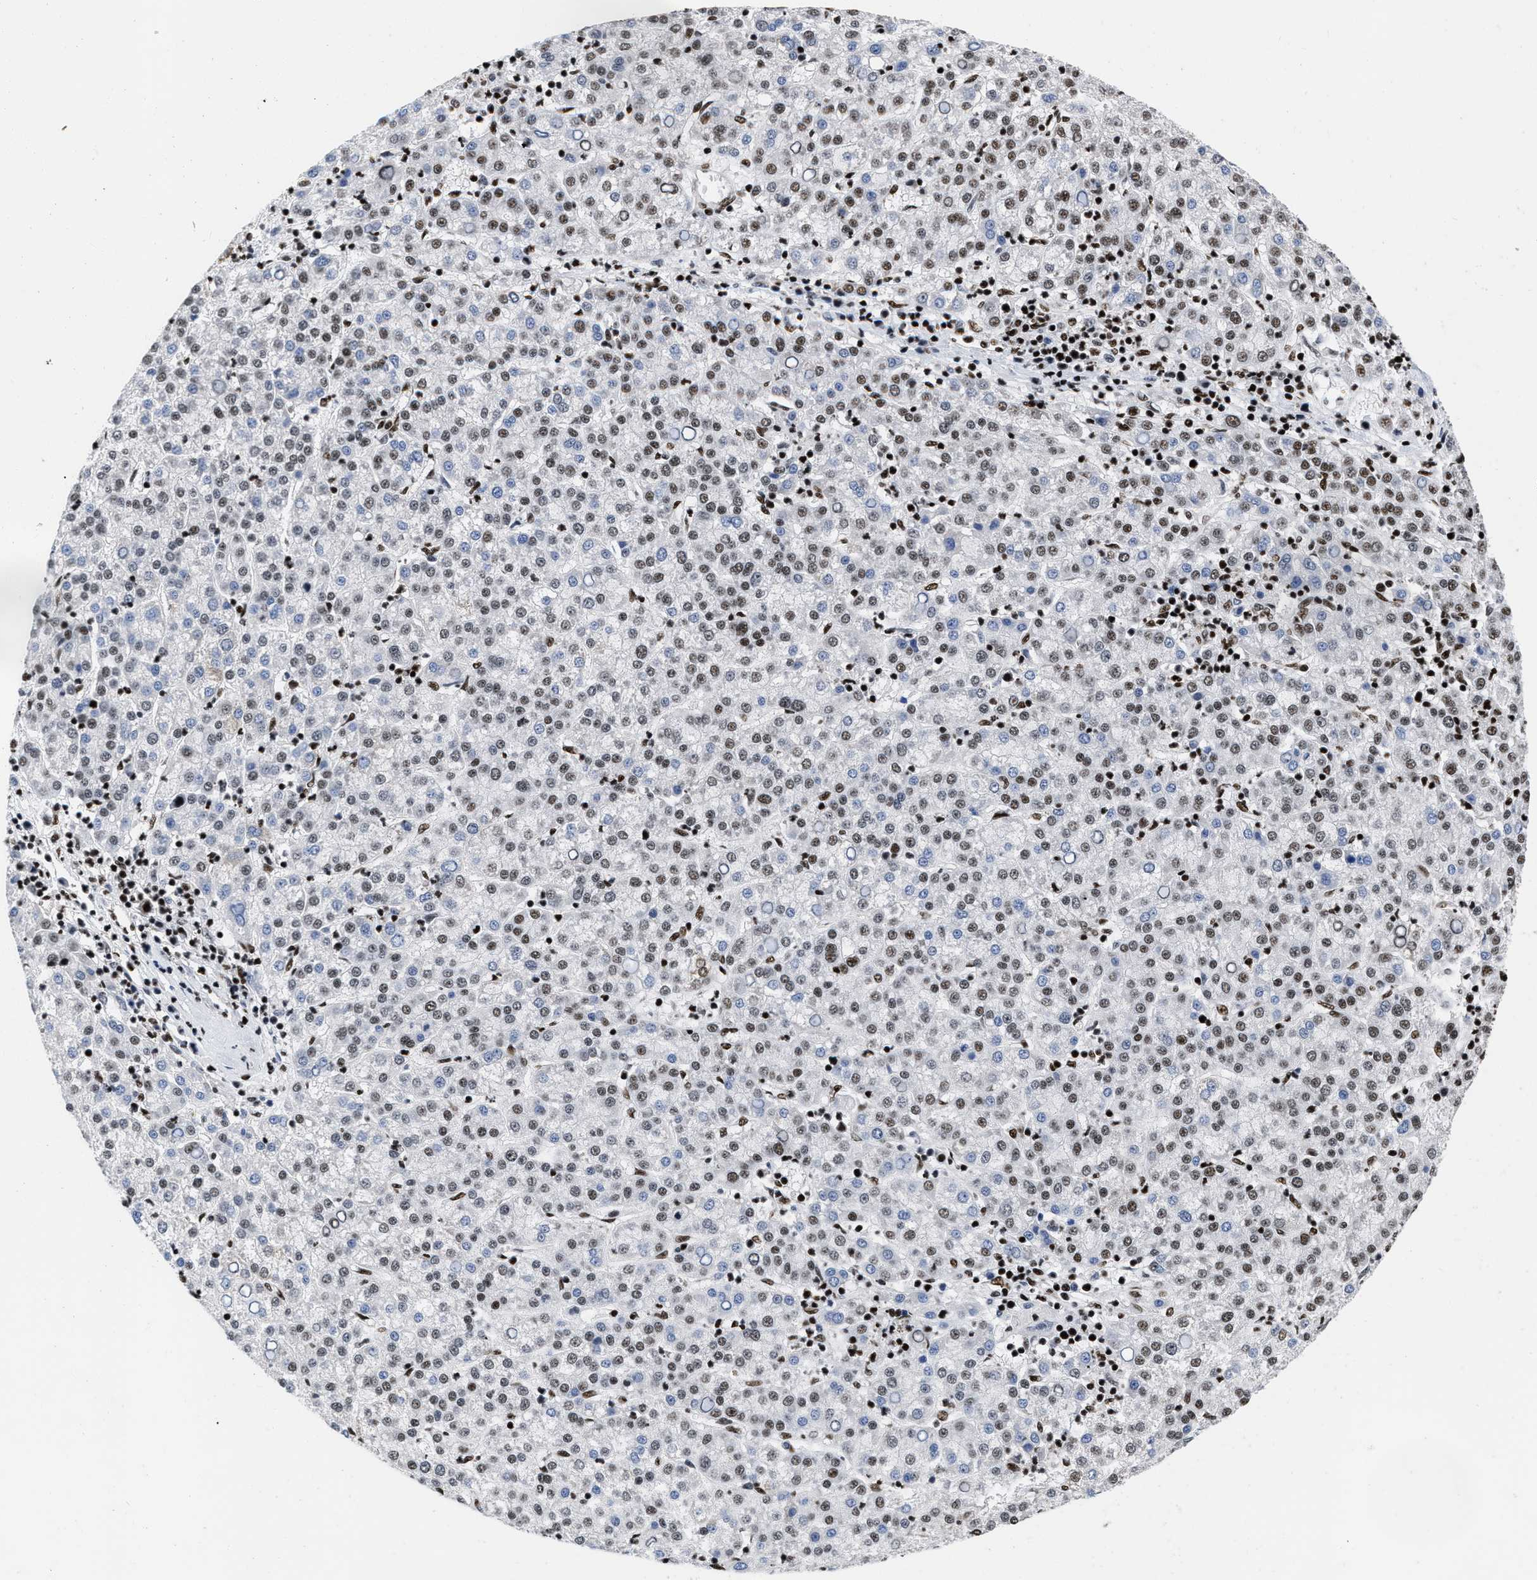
{"staining": {"intensity": "moderate", "quantity": "25%-75%", "location": "nuclear"}, "tissue": "liver cancer", "cell_type": "Tumor cells", "image_type": "cancer", "snomed": [{"axis": "morphology", "description": "Carcinoma, Hepatocellular, NOS"}, {"axis": "topography", "description": "Liver"}], "caption": "Liver hepatocellular carcinoma stained with a protein marker shows moderate staining in tumor cells.", "gene": "CREB1", "patient": {"sex": "female", "age": 58}}